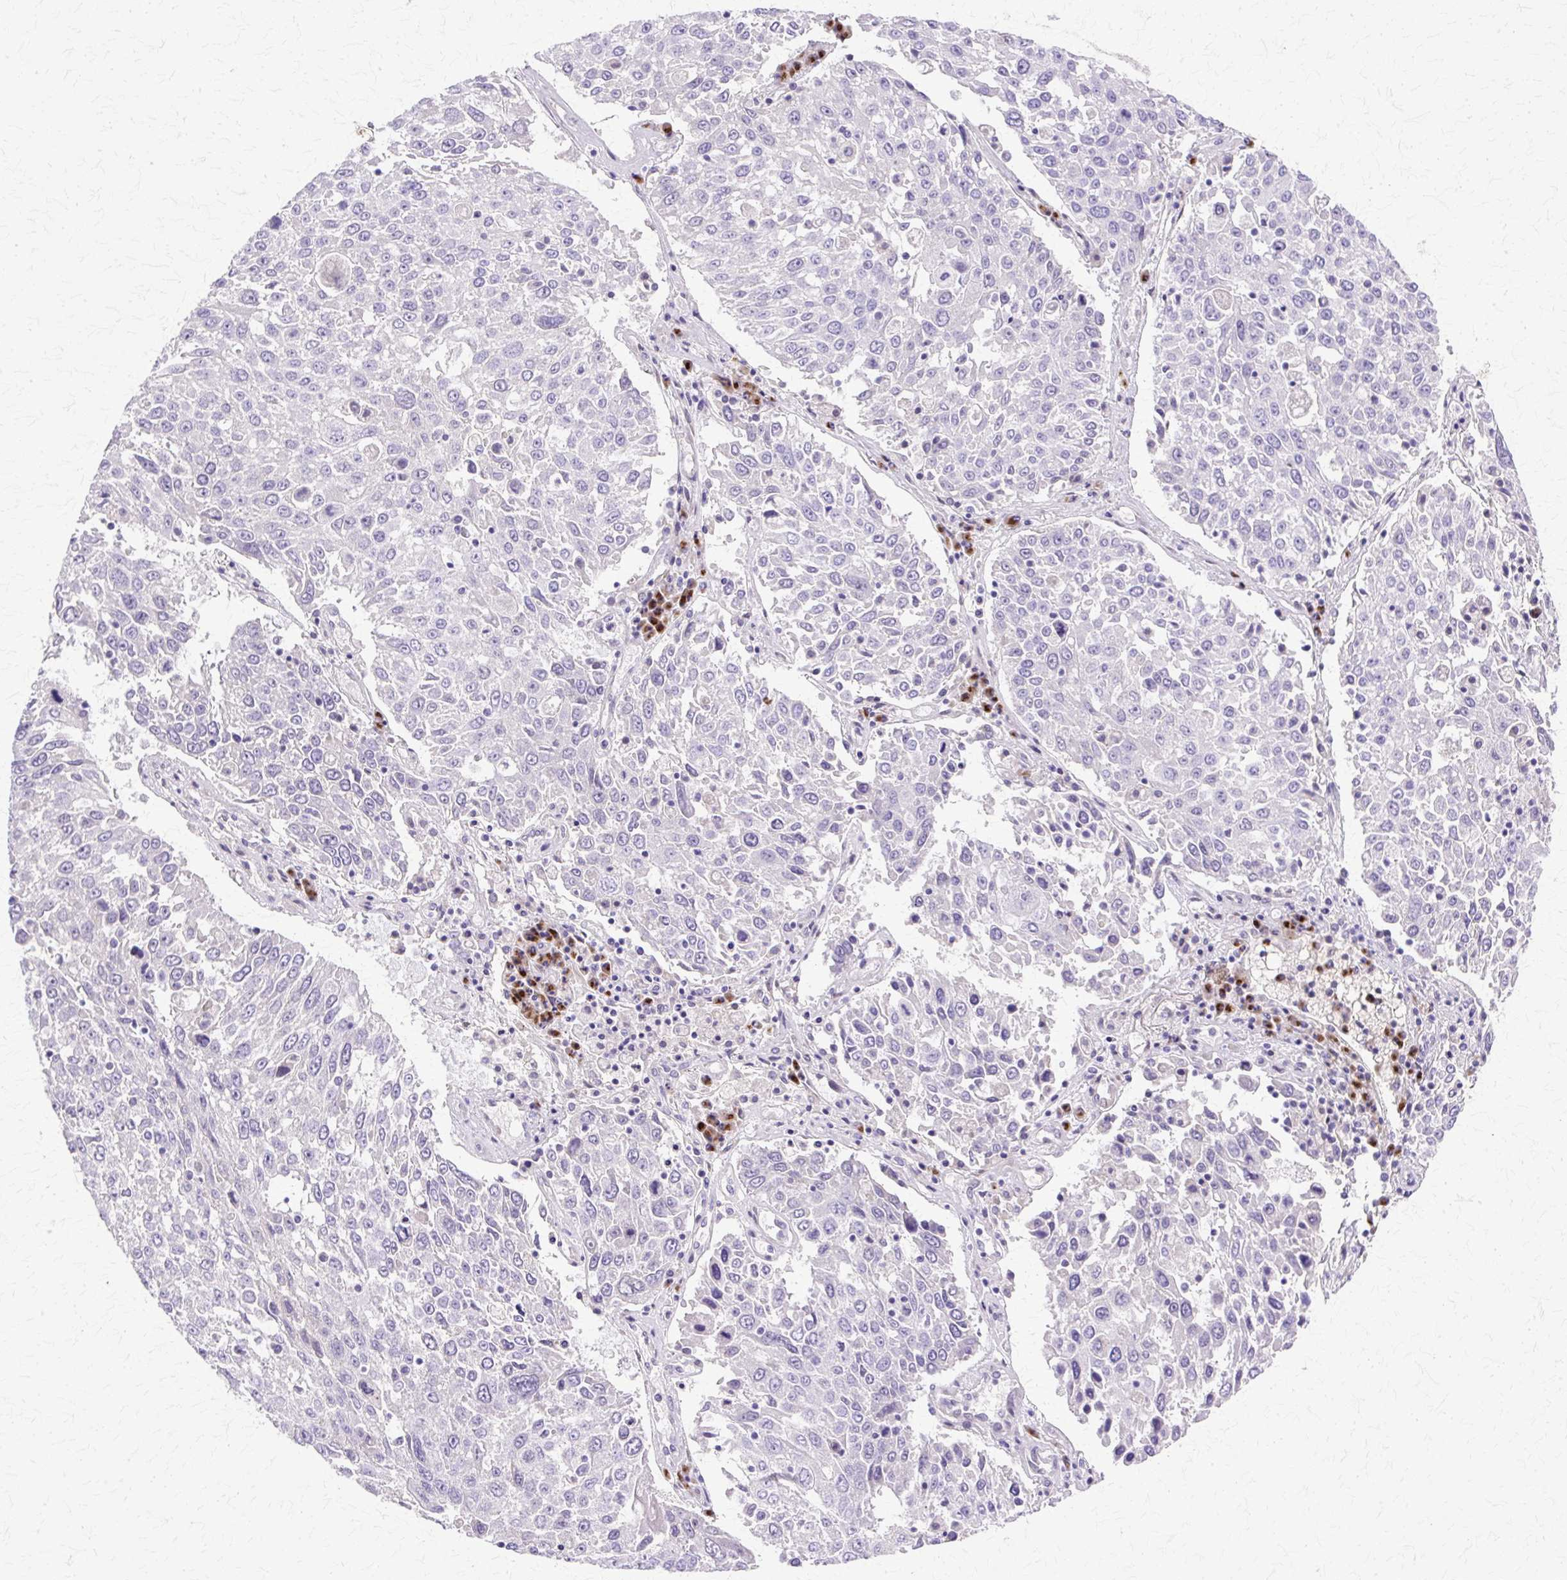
{"staining": {"intensity": "negative", "quantity": "none", "location": "none"}, "tissue": "lung cancer", "cell_type": "Tumor cells", "image_type": "cancer", "snomed": [{"axis": "morphology", "description": "Squamous cell carcinoma, NOS"}, {"axis": "topography", "description": "Lung"}], "caption": "An immunohistochemistry (IHC) photomicrograph of lung cancer (squamous cell carcinoma) is shown. There is no staining in tumor cells of lung cancer (squamous cell carcinoma). (Brightfield microscopy of DAB (3,3'-diaminobenzidine) immunohistochemistry at high magnification).", "gene": "TBC1D3G", "patient": {"sex": "male", "age": 65}}